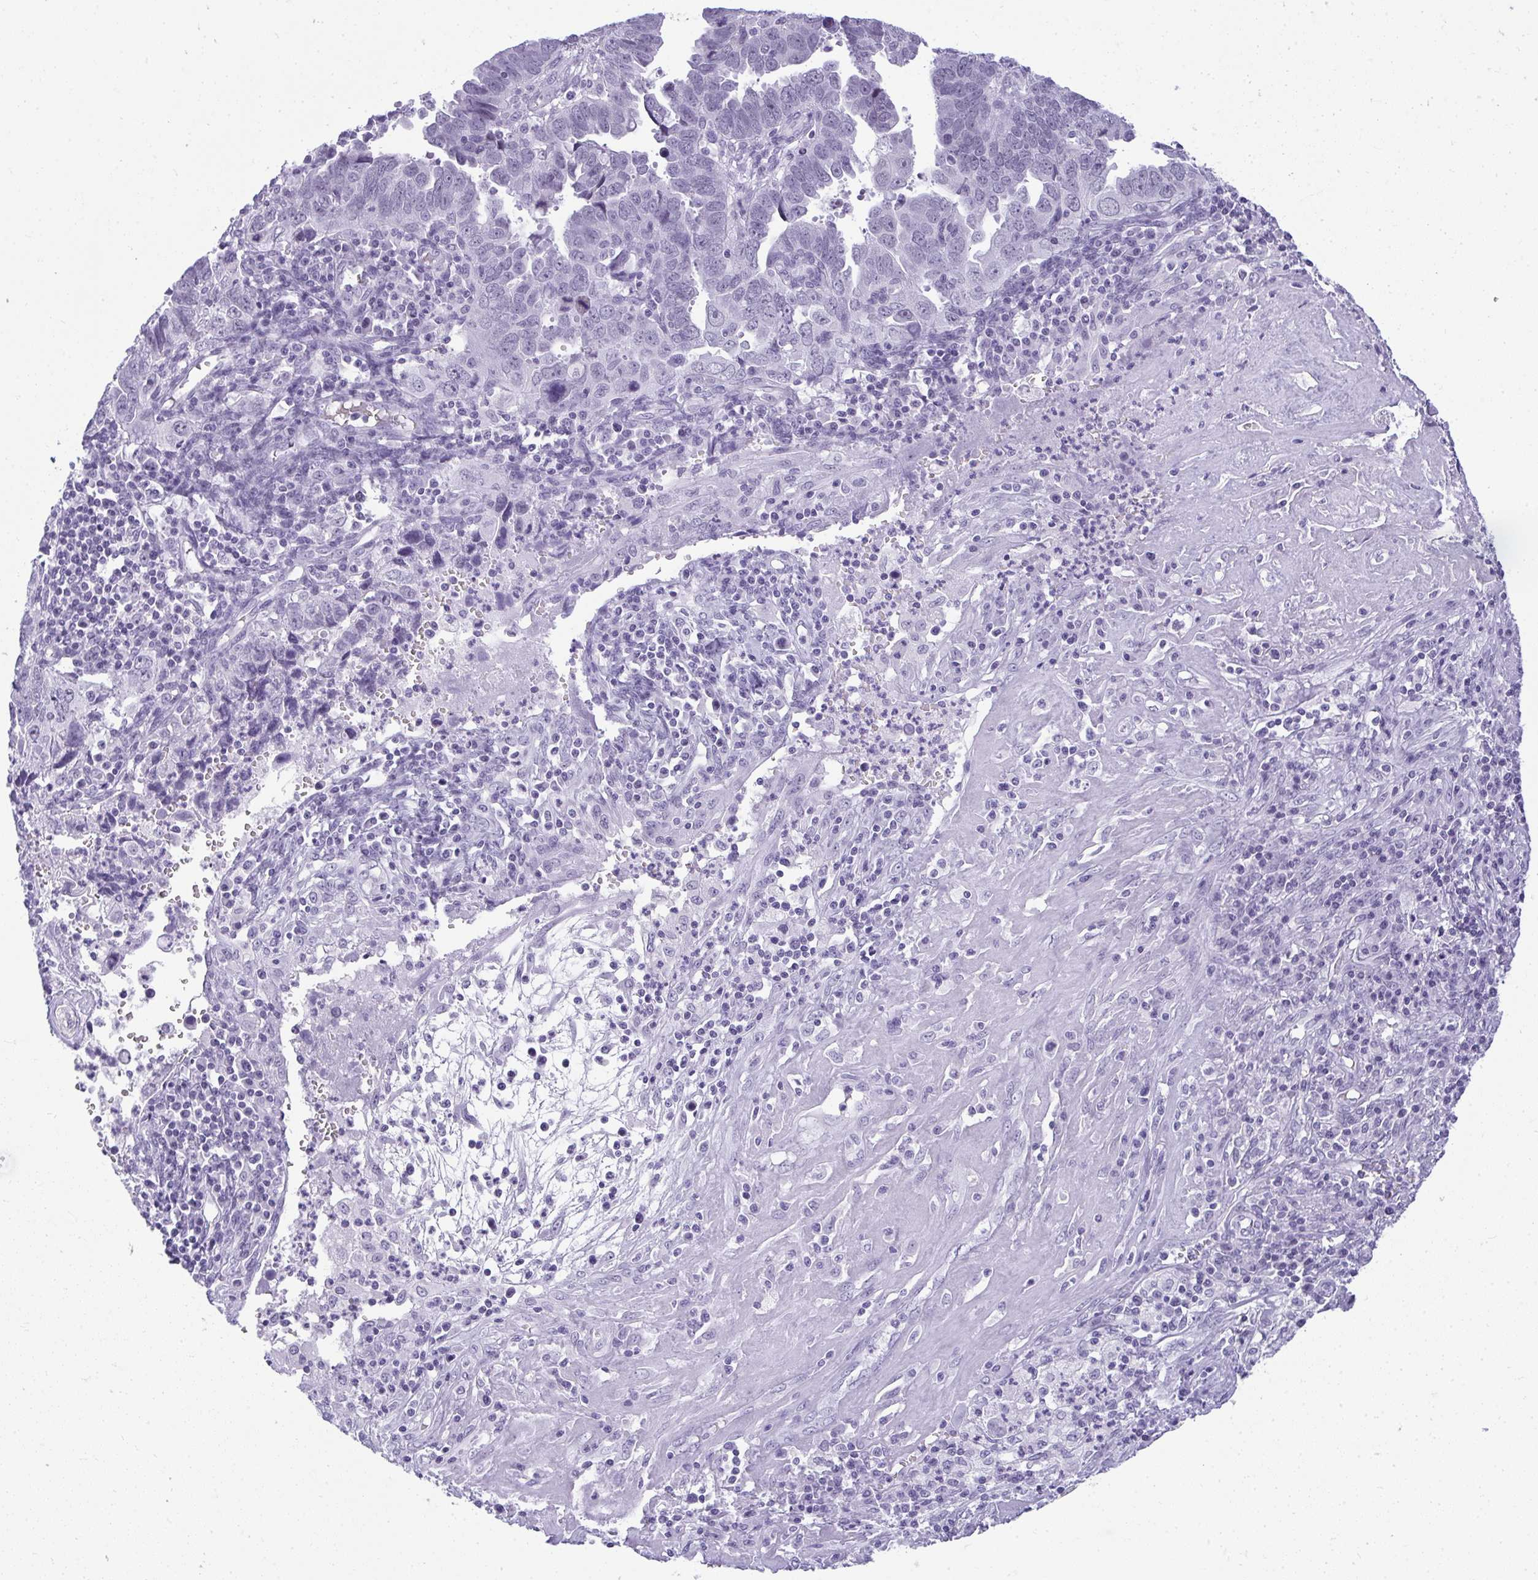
{"staining": {"intensity": "negative", "quantity": "none", "location": "none"}, "tissue": "endometrial cancer", "cell_type": "Tumor cells", "image_type": "cancer", "snomed": [{"axis": "morphology", "description": "Adenocarcinoma, NOS"}, {"axis": "topography", "description": "Uterus"}], "caption": "DAB immunohistochemical staining of endometrial cancer displays no significant staining in tumor cells.", "gene": "PLA2G1B", "patient": {"sex": "female", "age": 62}}